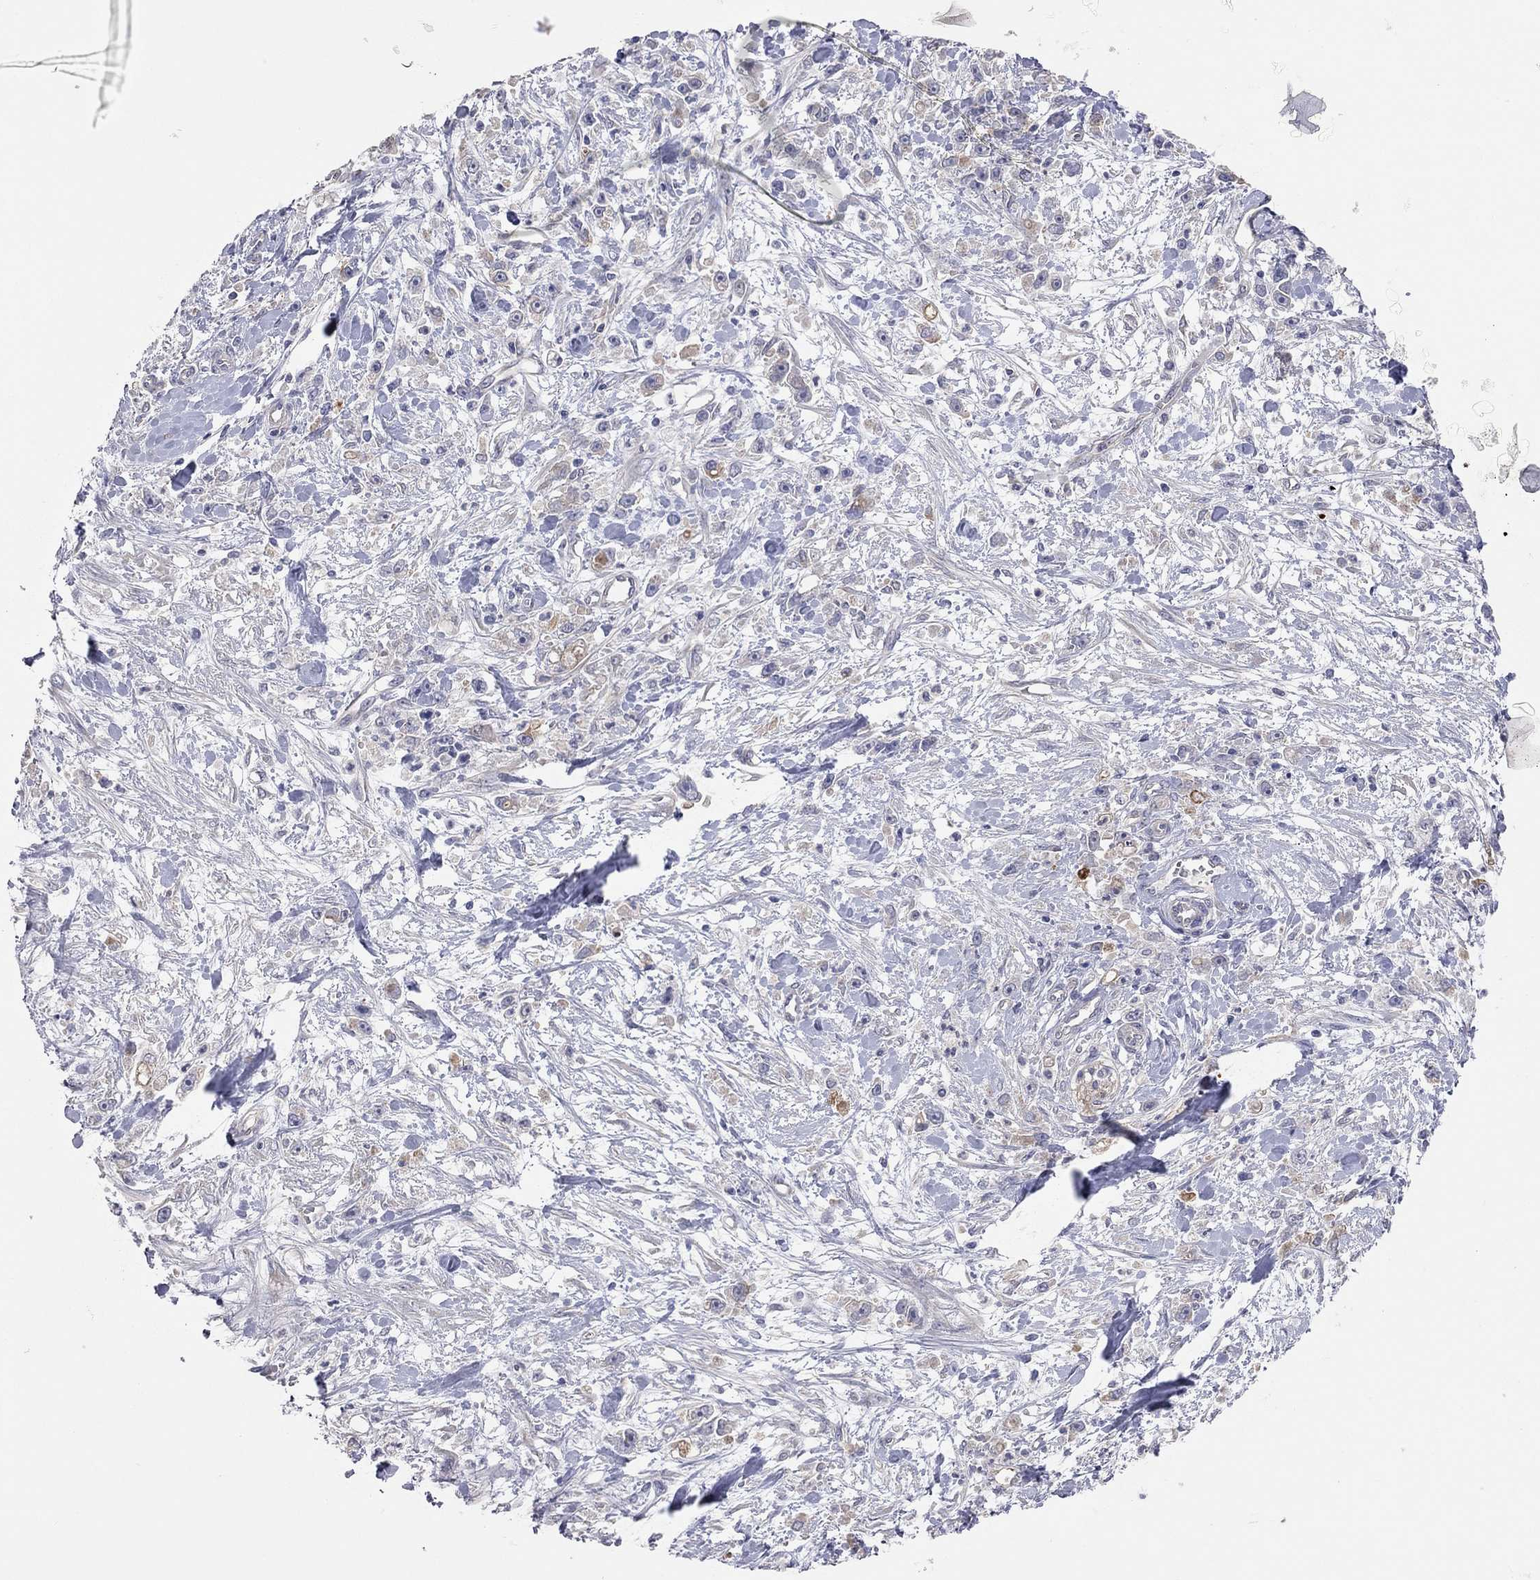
{"staining": {"intensity": "negative", "quantity": "none", "location": "none"}, "tissue": "stomach cancer", "cell_type": "Tumor cells", "image_type": "cancer", "snomed": [{"axis": "morphology", "description": "Adenocarcinoma, NOS"}, {"axis": "topography", "description": "Stomach"}], "caption": "Immunohistochemistry (IHC) of stomach adenocarcinoma shows no expression in tumor cells.", "gene": "KCNB1", "patient": {"sex": "female", "age": 59}}